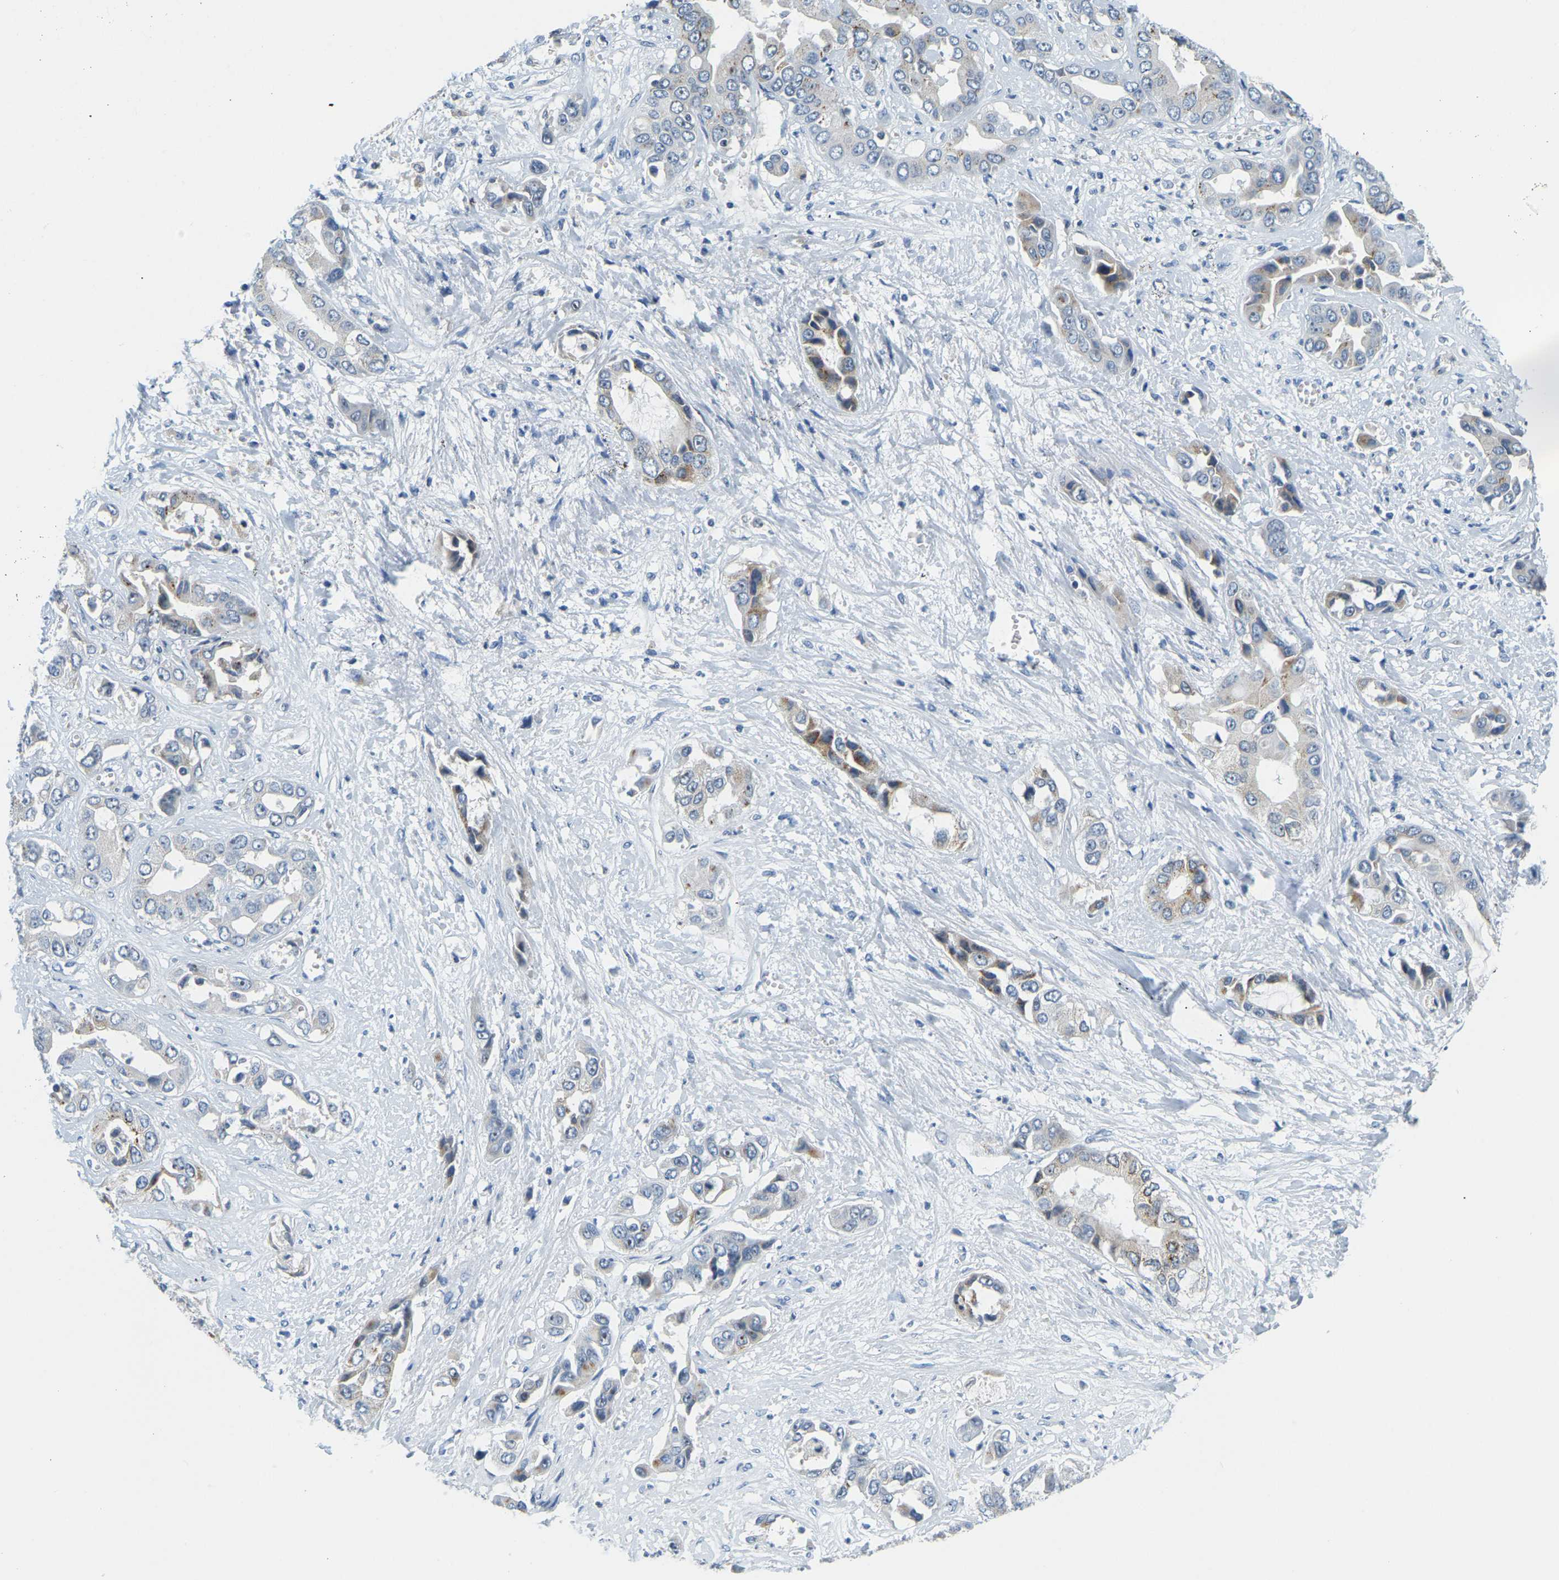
{"staining": {"intensity": "moderate", "quantity": "<25%", "location": "cytoplasmic/membranous"}, "tissue": "liver cancer", "cell_type": "Tumor cells", "image_type": "cancer", "snomed": [{"axis": "morphology", "description": "Cholangiocarcinoma"}, {"axis": "topography", "description": "Liver"}], "caption": "IHC histopathology image of neoplastic tissue: human cholangiocarcinoma (liver) stained using IHC shows low levels of moderate protein expression localized specifically in the cytoplasmic/membranous of tumor cells, appearing as a cytoplasmic/membranous brown color.", "gene": "RRP1", "patient": {"sex": "female", "age": 52}}